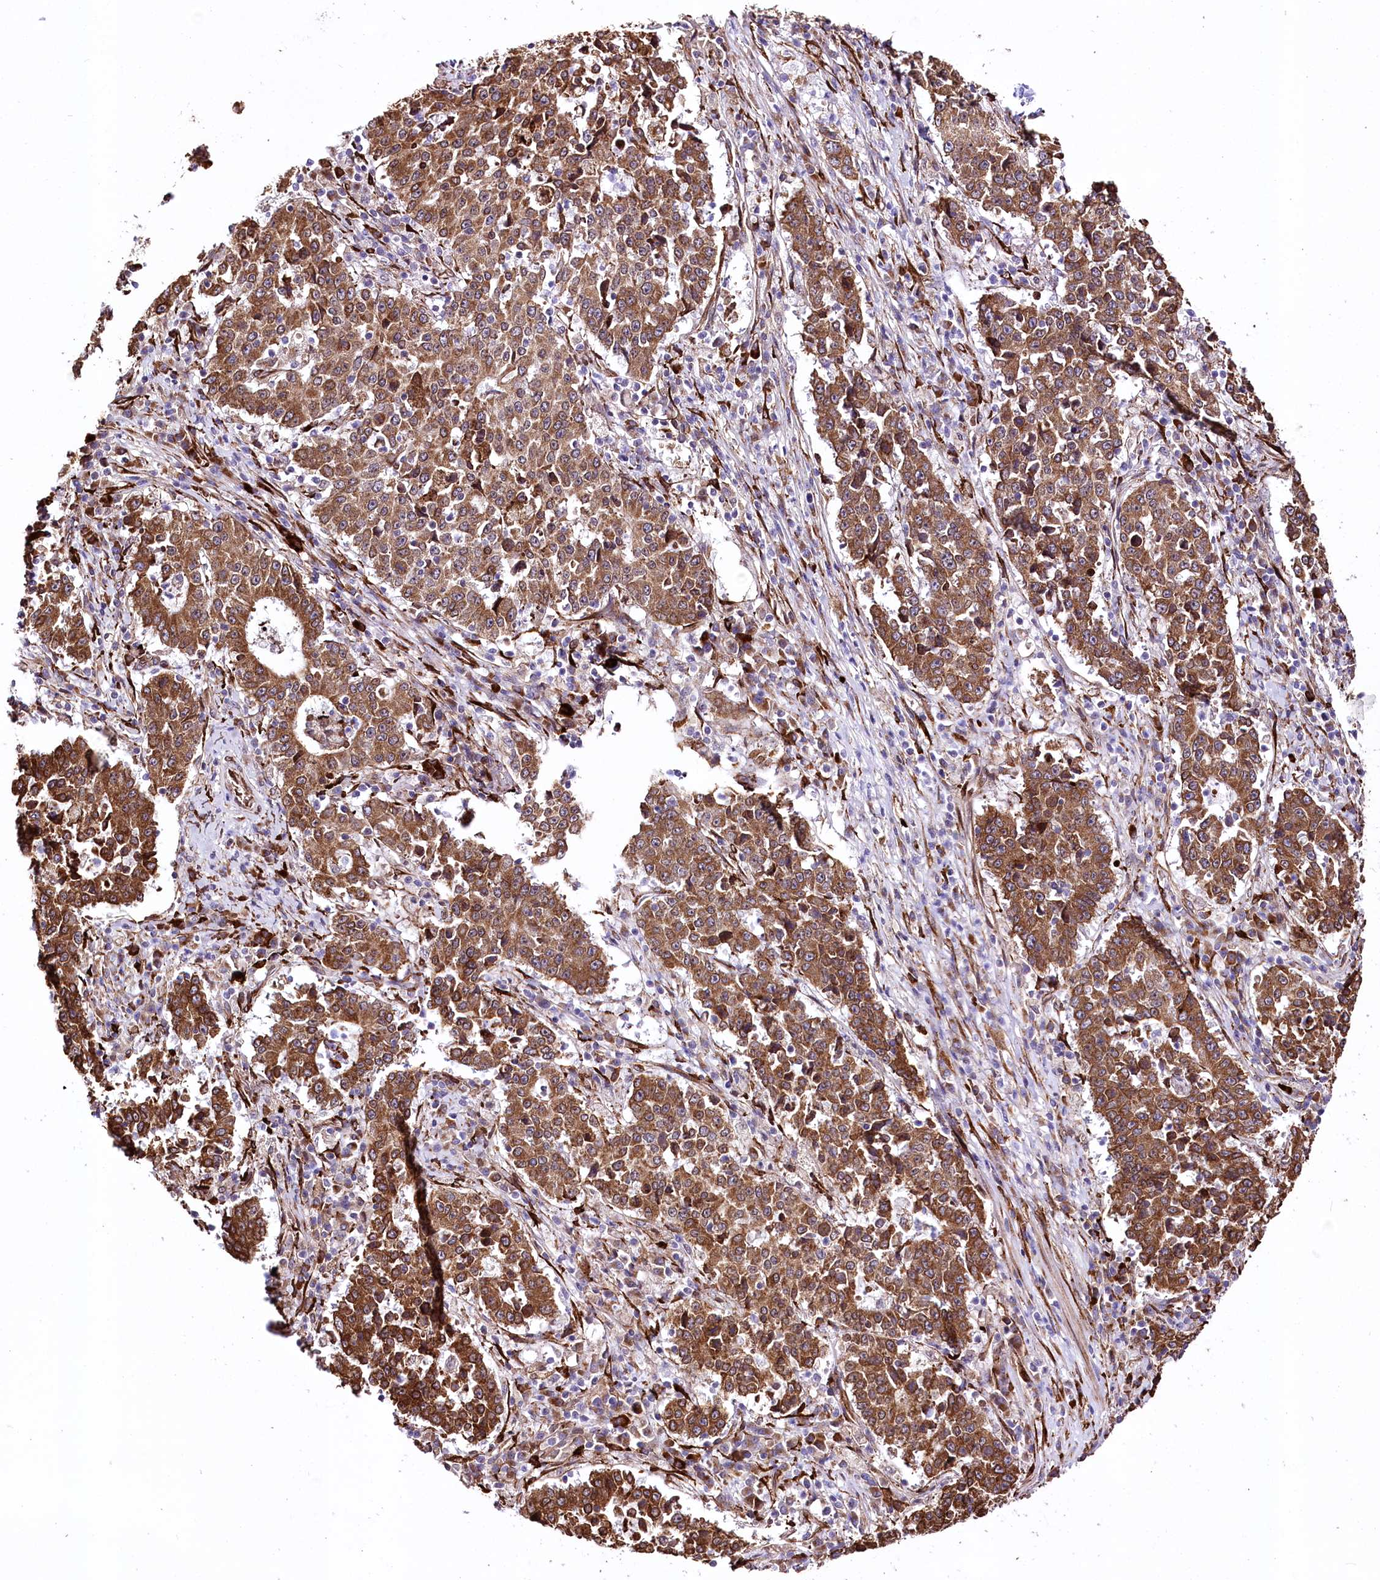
{"staining": {"intensity": "moderate", "quantity": ">75%", "location": "cytoplasmic/membranous"}, "tissue": "stomach cancer", "cell_type": "Tumor cells", "image_type": "cancer", "snomed": [{"axis": "morphology", "description": "Adenocarcinoma, NOS"}, {"axis": "topography", "description": "Stomach"}], "caption": "Adenocarcinoma (stomach) stained for a protein exhibits moderate cytoplasmic/membranous positivity in tumor cells. The staining is performed using DAB (3,3'-diaminobenzidine) brown chromogen to label protein expression. The nuclei are counter-stained blue using hematoxylin.", "gene": "WWC1", "patient": {"sex": "male", "age": 59}}